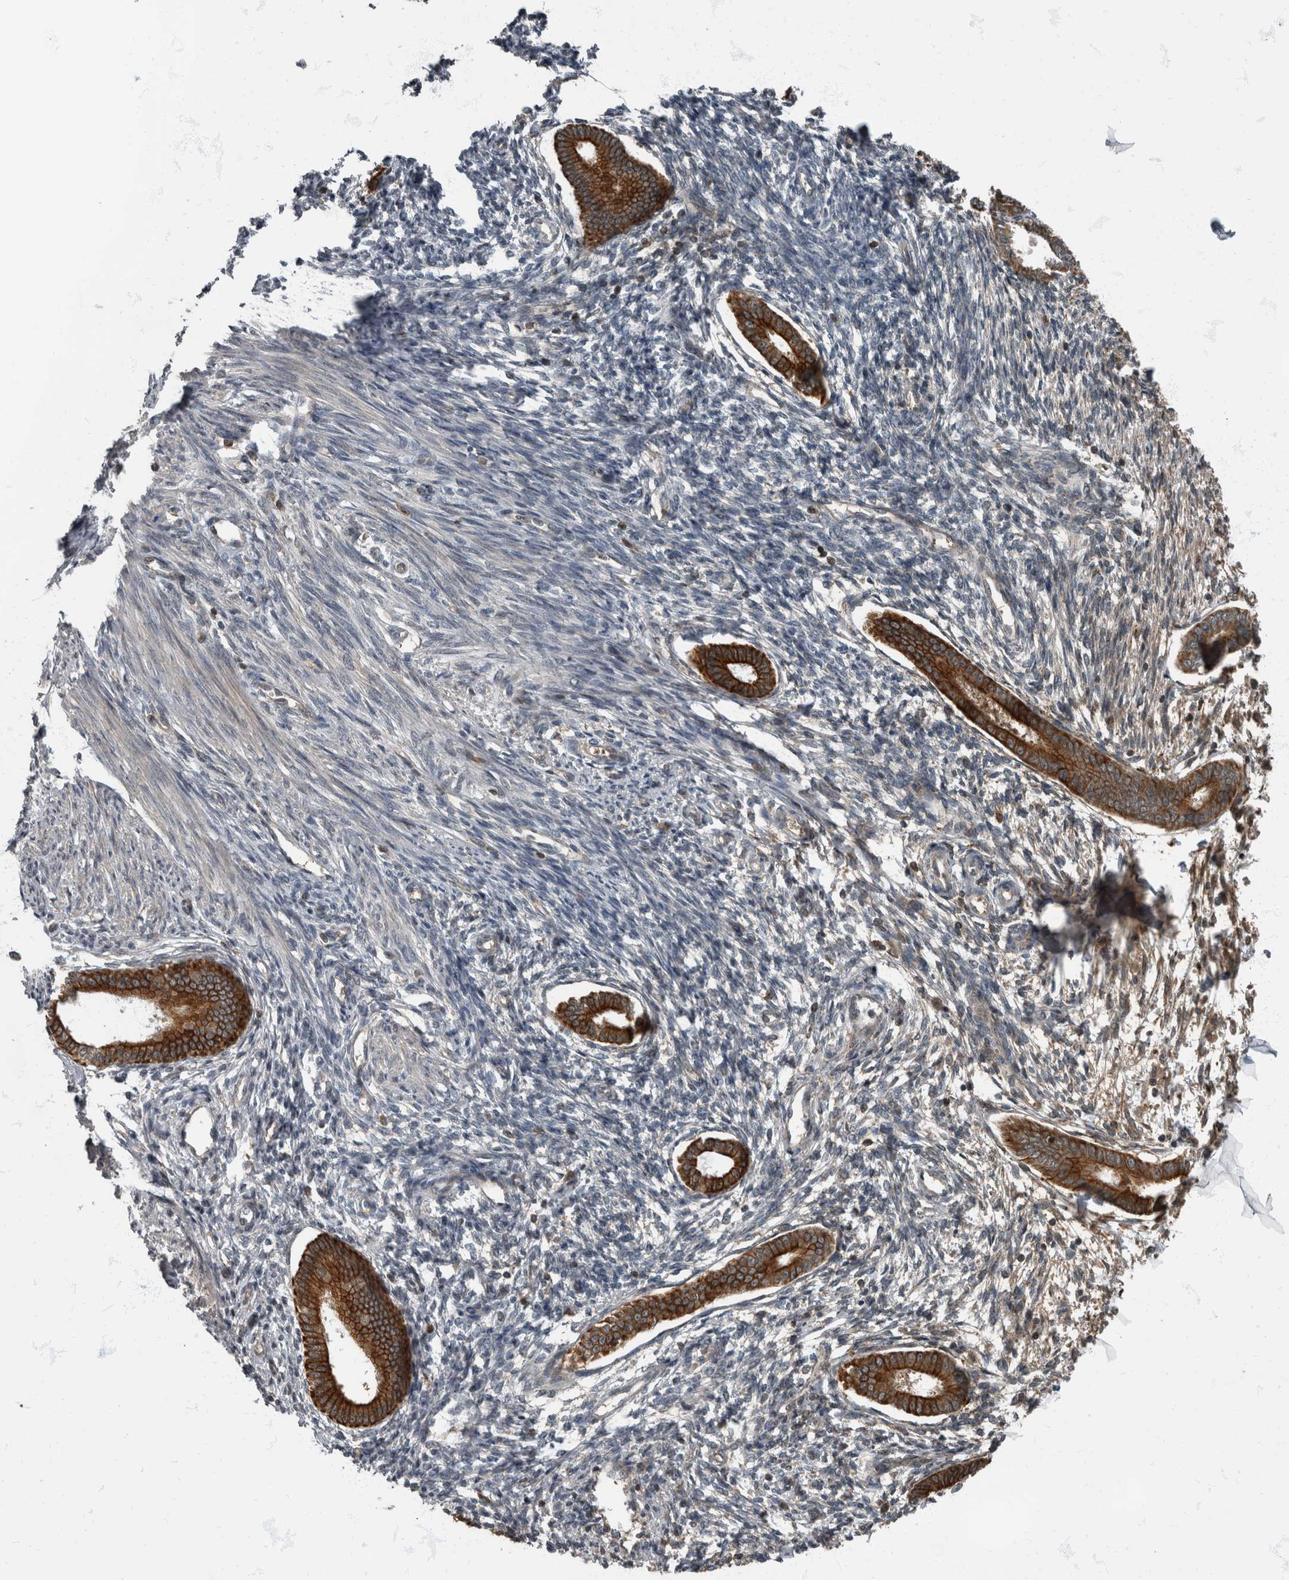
{"staining": {"intensity": "strong", "quantity": "25%-75%", "location": "cytoplasmic/membranous"}, "tissue": "endometrium", "cell_type": "Cells in endometrial stroma", "image_type": "normal", "snomed": [{"axis": "morphology", "description": "Normal tissue, NOS"}, {"axis": "topography", "description": "Endometrium"}], "caption": "This photomicrograph exhibits immunohistochemistry (IHC) staining of benign human endometrium, with high strong cytoplasmic/membranous positivity in about 25%-75% of cells in endometrial stroma.", "gene": "RABGGTB", "patient": {"sex": "female", "age": 56}}